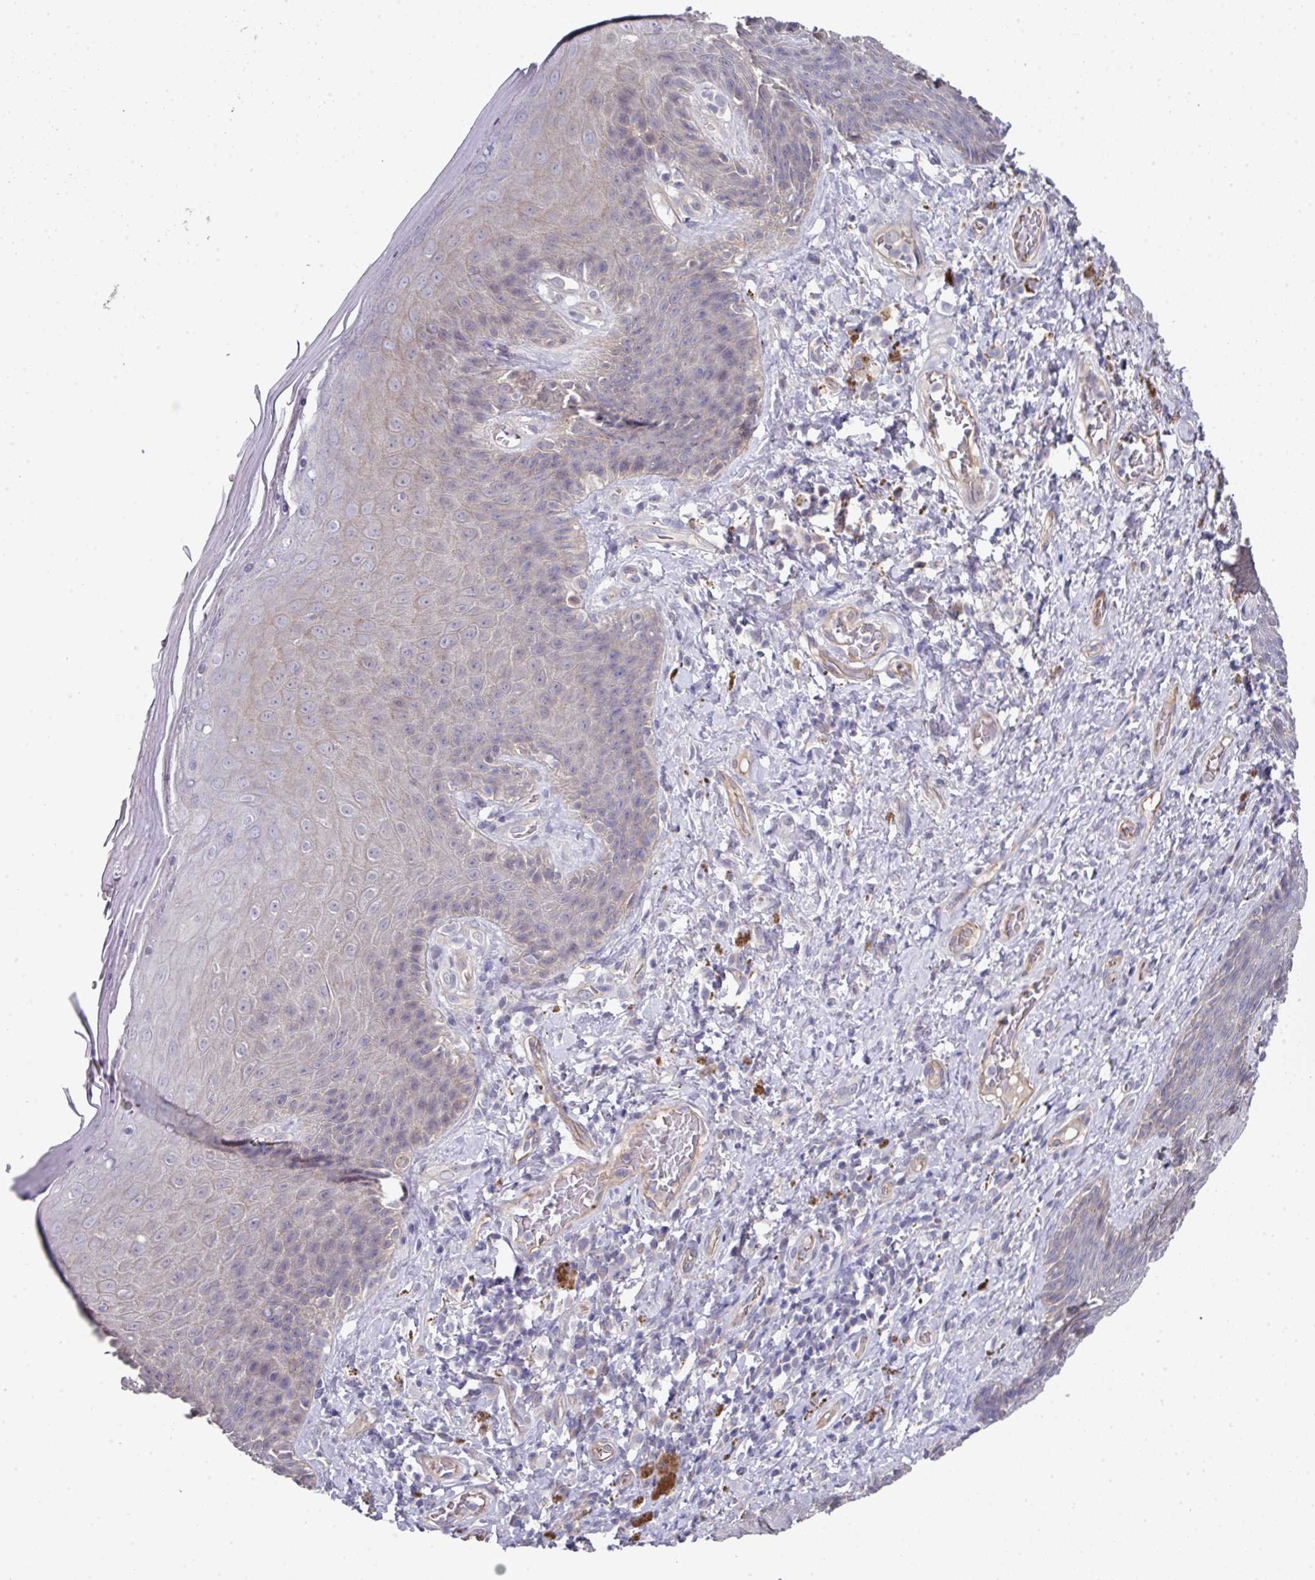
{"staining": {"intensity": "moderate", "quantity": "25%-75%", "location": "cytoplasmic/membranous,nuclear"}, "tissue": "skin", "cell_type": "Epidermal cells", "image_type": "normal", "snomed": [{"axis": "morphology", "description": "Normal tissue, NOS"}, {"axis": "topography", "description": "Anal"}, {"axis": "topography", "description": "Peripheral nerve tissue"}], "caption": "IHC image of normal human skin stained for a protein (brown), which exhibits medium levels of moderate cytoplasmic/membranous,nuclear positivity in about 25%-75% of epidermal cells.", "gene": "PRR5", "patient": {"sex": "male", "age": 53}}